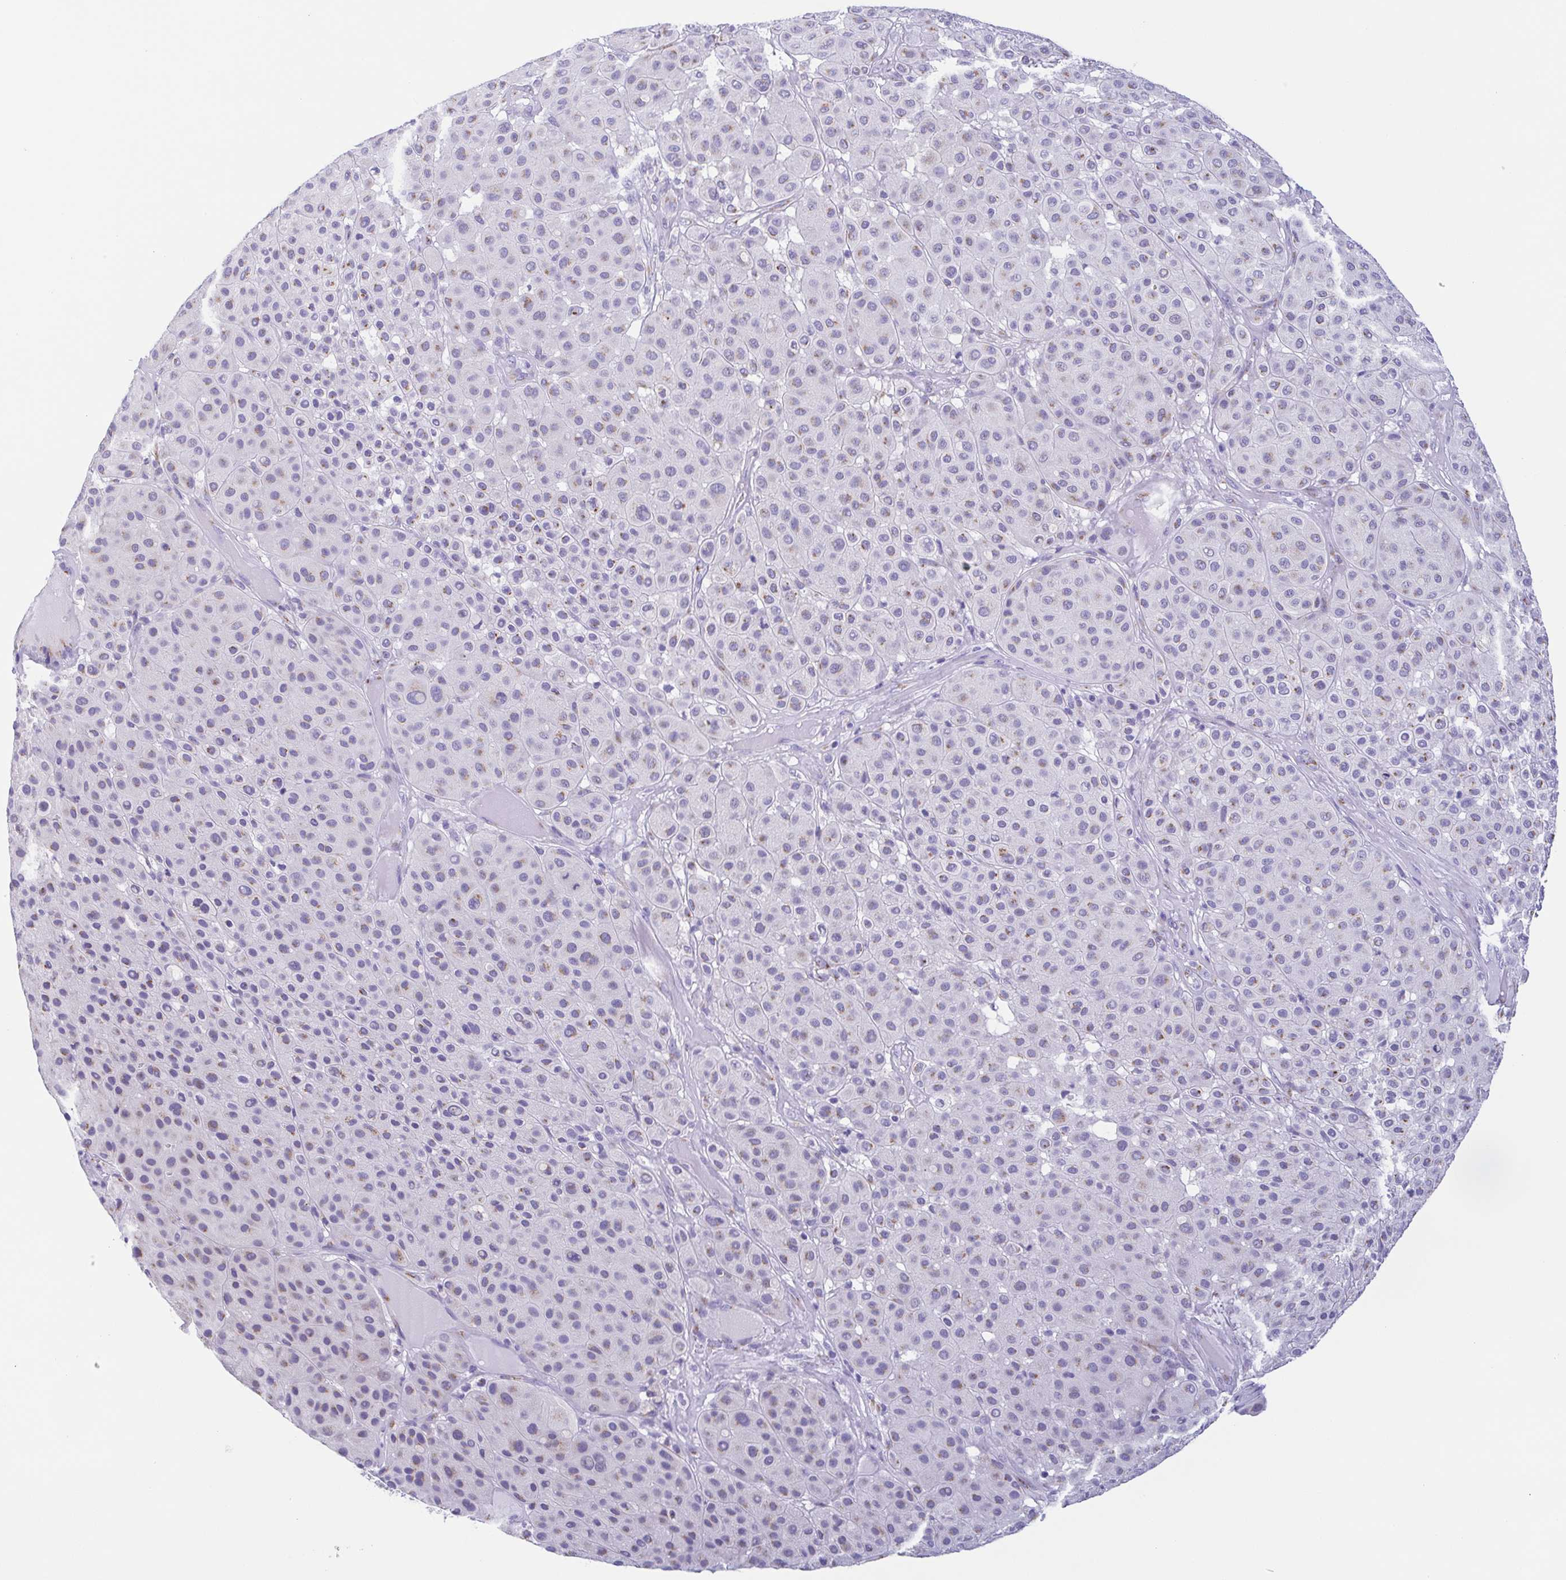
{"staining": {"intensity": "weak", "quantity": "25%-75%", "location": "cytoplasmic/membranous"}, "tissue": "melanoma", "cell_type": "Tumor cells", "image_type": "cancer", "snomed": [{"axis": "morphology", "description": "Malignant melanoma, Metastatic site"}, {"axis": "topography", "description": "Smooth muscle"}], "caption": "Weak cytoplasmic/membranous expression is seen in about 25%-75% of tumor cells in malignant melanoma (metastatic site).", "gene": "SULT1B1", "patient": {"sex": "male", "age": 41}}